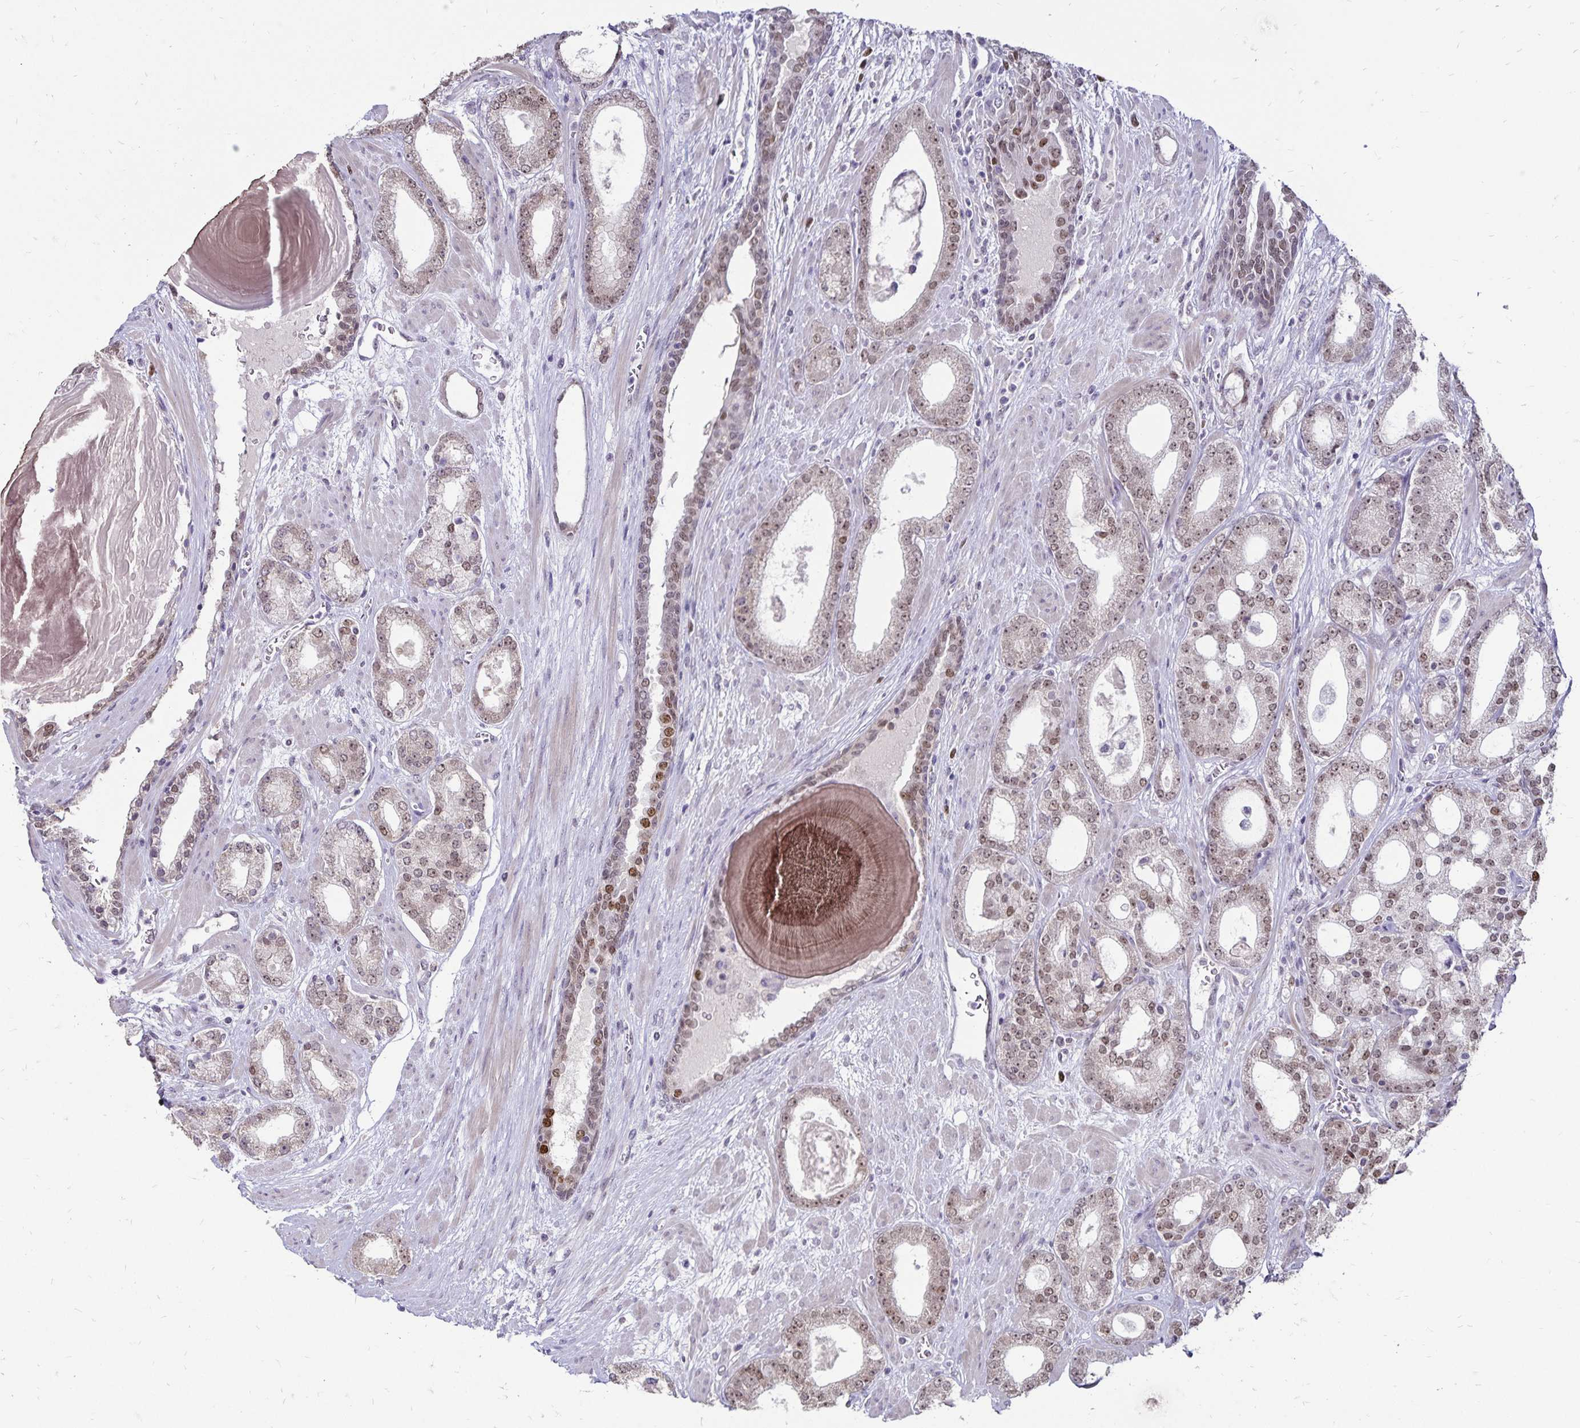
{"staining": {"intensity": "moderate", "quantity": ">75%", "location": "nuclear"}, "tissue": "prostate cancer", "cell_type": "Tumor cells", "image_type": "cancer", "snomed": [{"axis": "morphology", "description": "Adenocarcinoma, High grade"}, {"axis": "topography", "description": "Prostate"}], "caption": "Immunohistochemistry (DAB) staining of prostate cancer shows moderate nuclear protein staining in approximately >75% of tumor cells.", "gene": "POLB", "patient": {"sex": "male", "age": 64}}